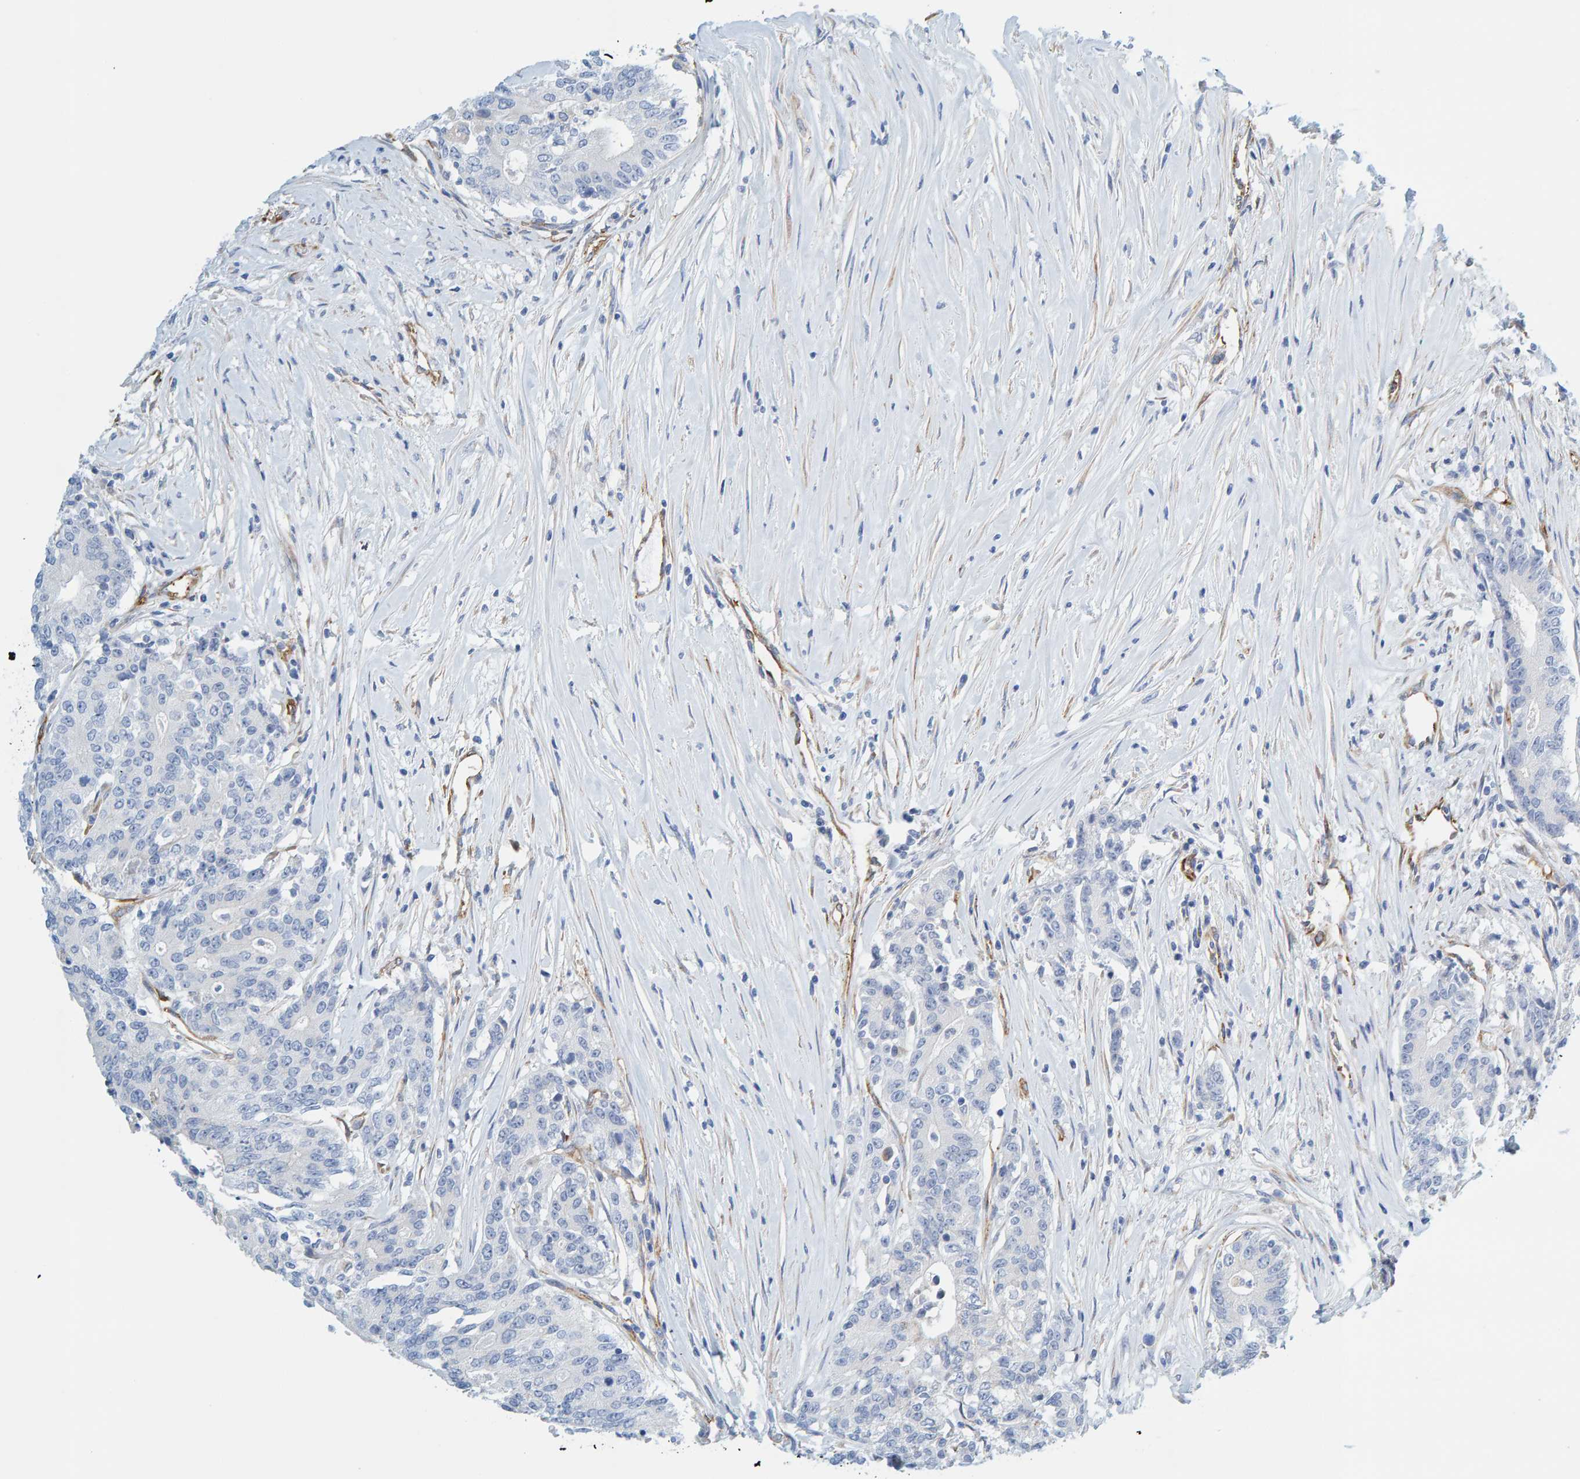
{"staining": {"intensity": "negative", "quantity": "none", "location": "none"}, "tissue": "colorectal cancer", "cell_type": "Tumor cells", "image_type": "cancer", "snomed": [{"axis": "morphology", "description": "Adenocarcinoma, NOS"}, {"axis": "topography", "description": "Colon"}], "caption": "Immunohistochemistry (IHC) image of colorectal cancer (adenocarcinoma) stained for a protein (brown), which exhibits no expression in tumor cells.", "gene": "MAP1B", "patient": {"sex": "female", "age": 77}}